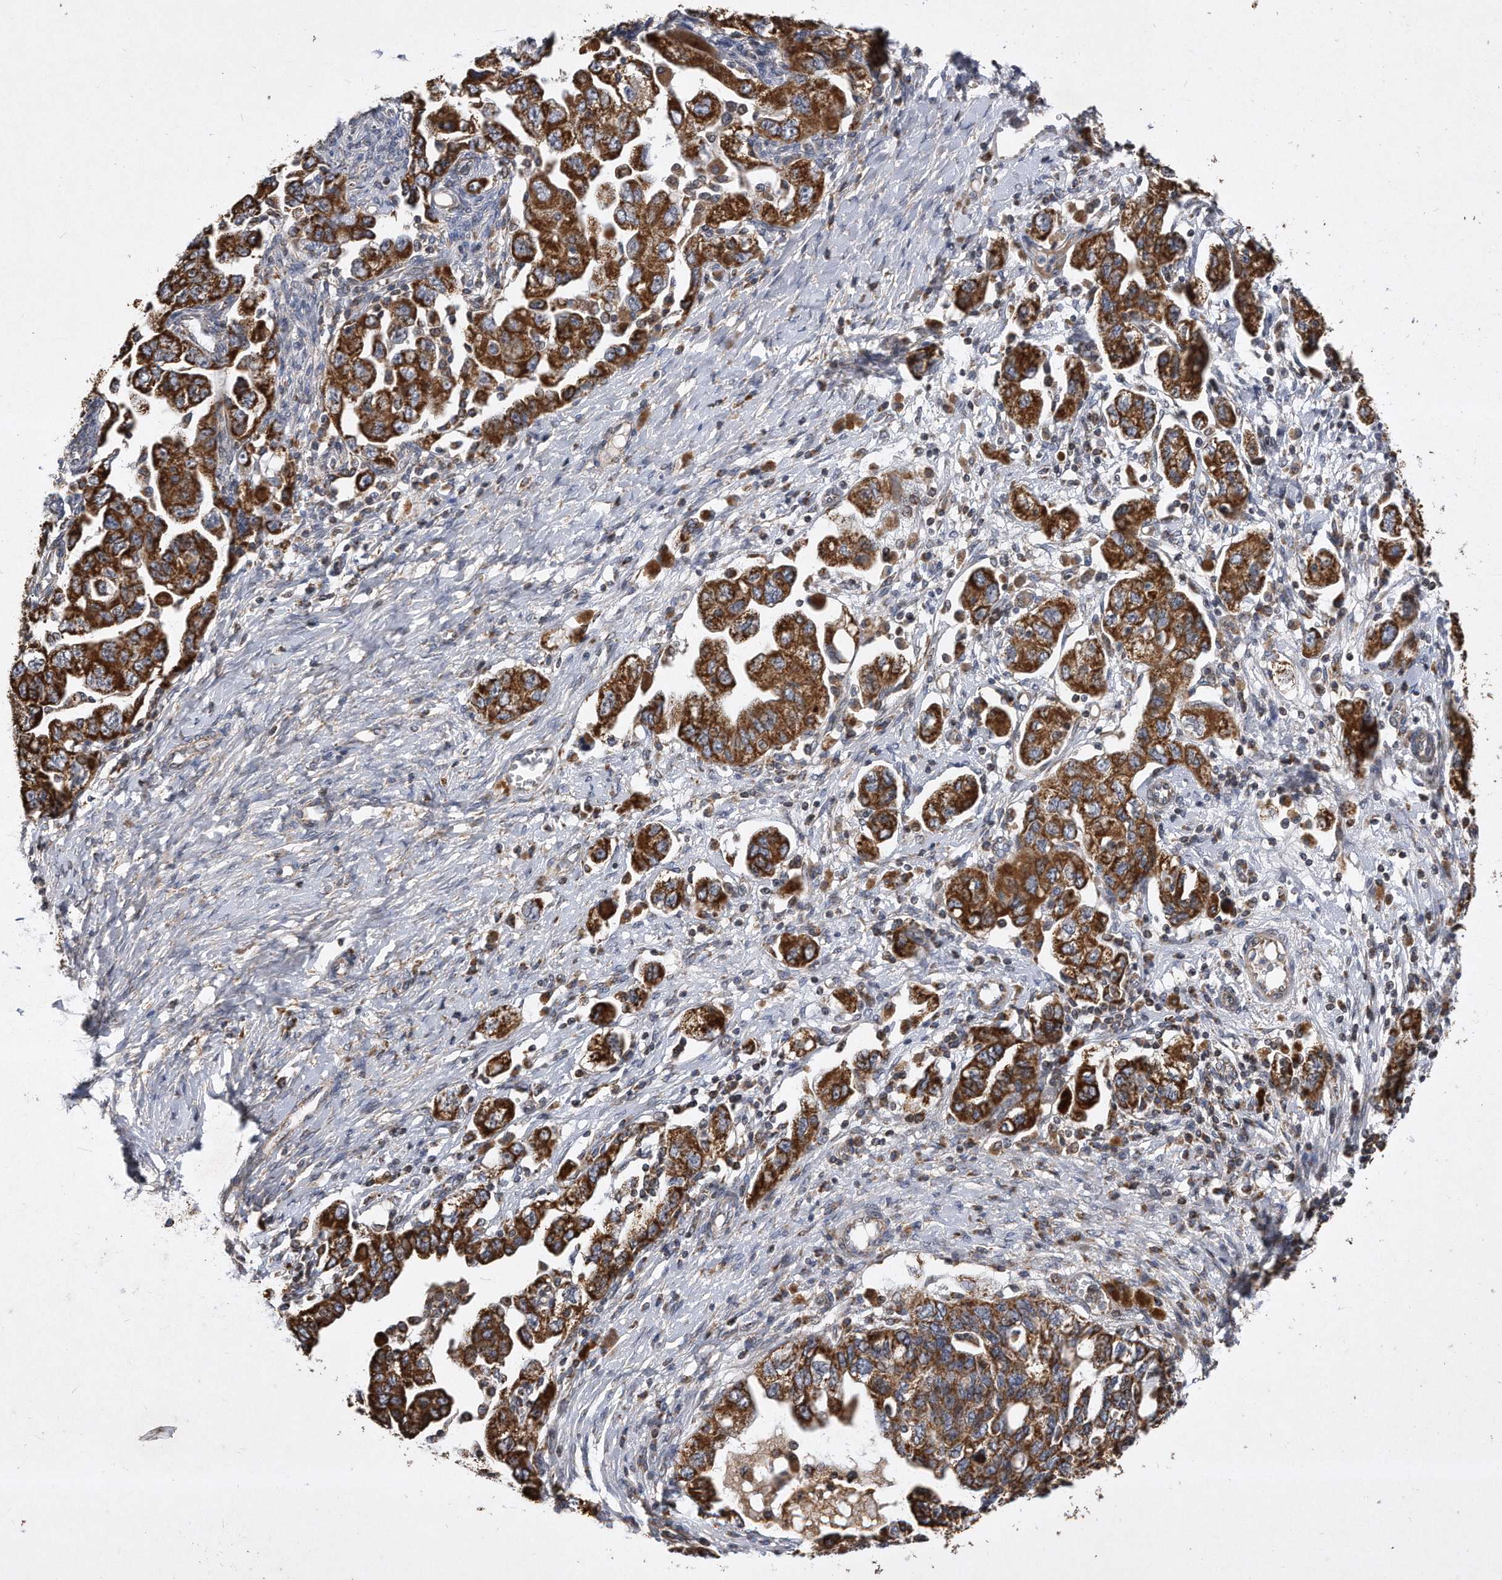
{"staining": {"intensity": "strong", "quantity": ">75%", "location": "cytoplasmic/membranous"}, "tissue": "ovarian cancer", "cell_type": "Tumor cells", "image_type": "cancer", "snomed": [{"axis": "morphology", "description": "Carcinoma, NOS"}, {"axis": "morphology", "description": "Cystadenocarcinoma, serous, NOS"}, {"axis": "topography", "description": "Ovary"}], "caption": "Tumor cells reveal strong cytoplasmic/membranous positivity in approximately >75% of cells in ovarian cancer (serous cystadenocarcinoma).", "gene": "PPP5C", "patient": {"sex": "female", "age": 69}}